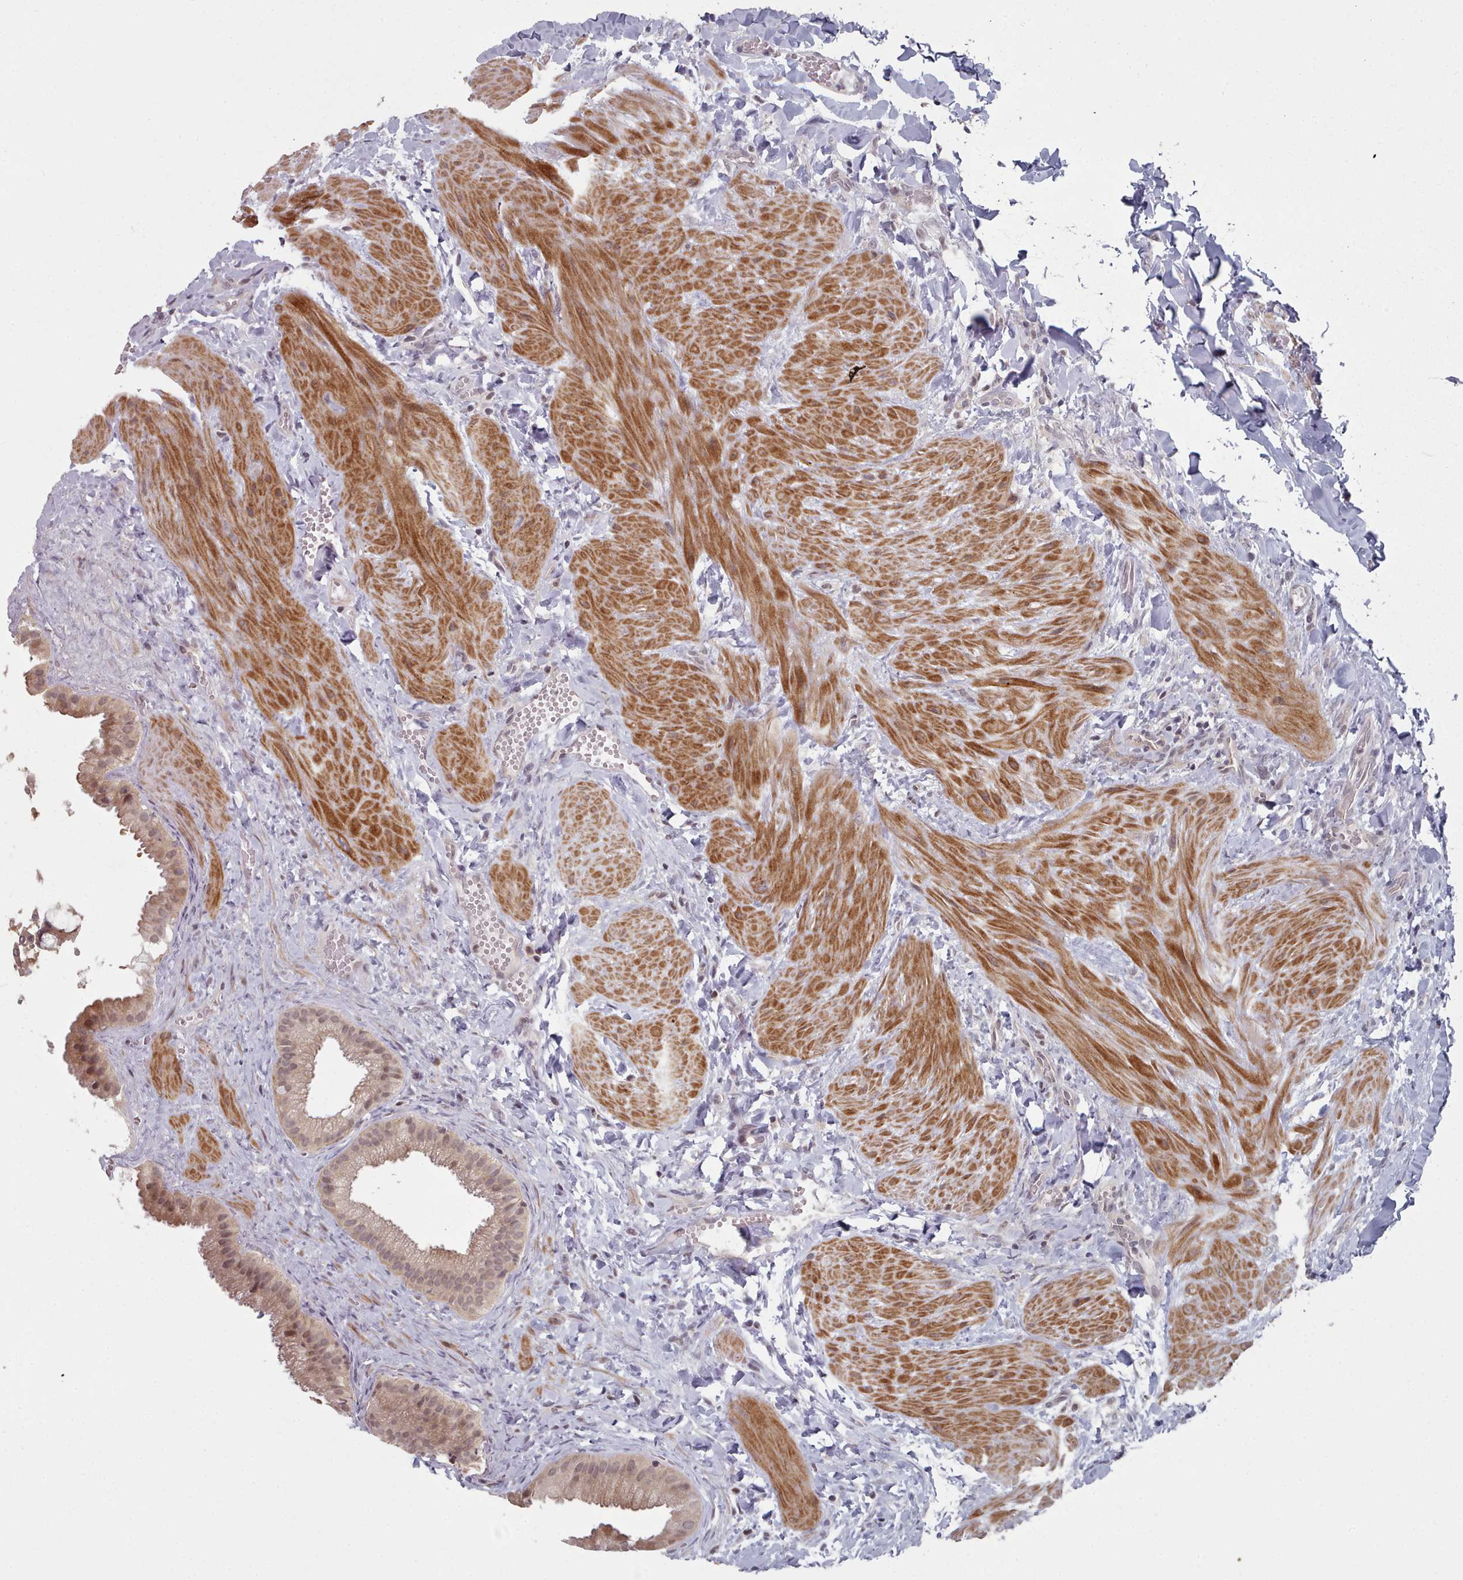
{"staining": {"intensity": "moderate", "quantity": ">75%", "location": "cytoplasmic/membranous,nuclear"}, "tissue": "gallbladder", "cell_type": "Glandular cells", "image_type": "normal", "snomed": [{"axis": "morphology", "description": "Normal tissue, NOS"}, {"axis": "topography", "description": "Gallbladder"}], "caption": "Immunohistochemistry of benign gallbladder exhibits medium levels of moderate cytoplasmic/membranous,nuclear staining in approximately >75% of glandular cells. (IHC, brightfield microscopy, high magnification).", "gene": "HYAL3", "patient": {"sex": "male", "age": 55}}